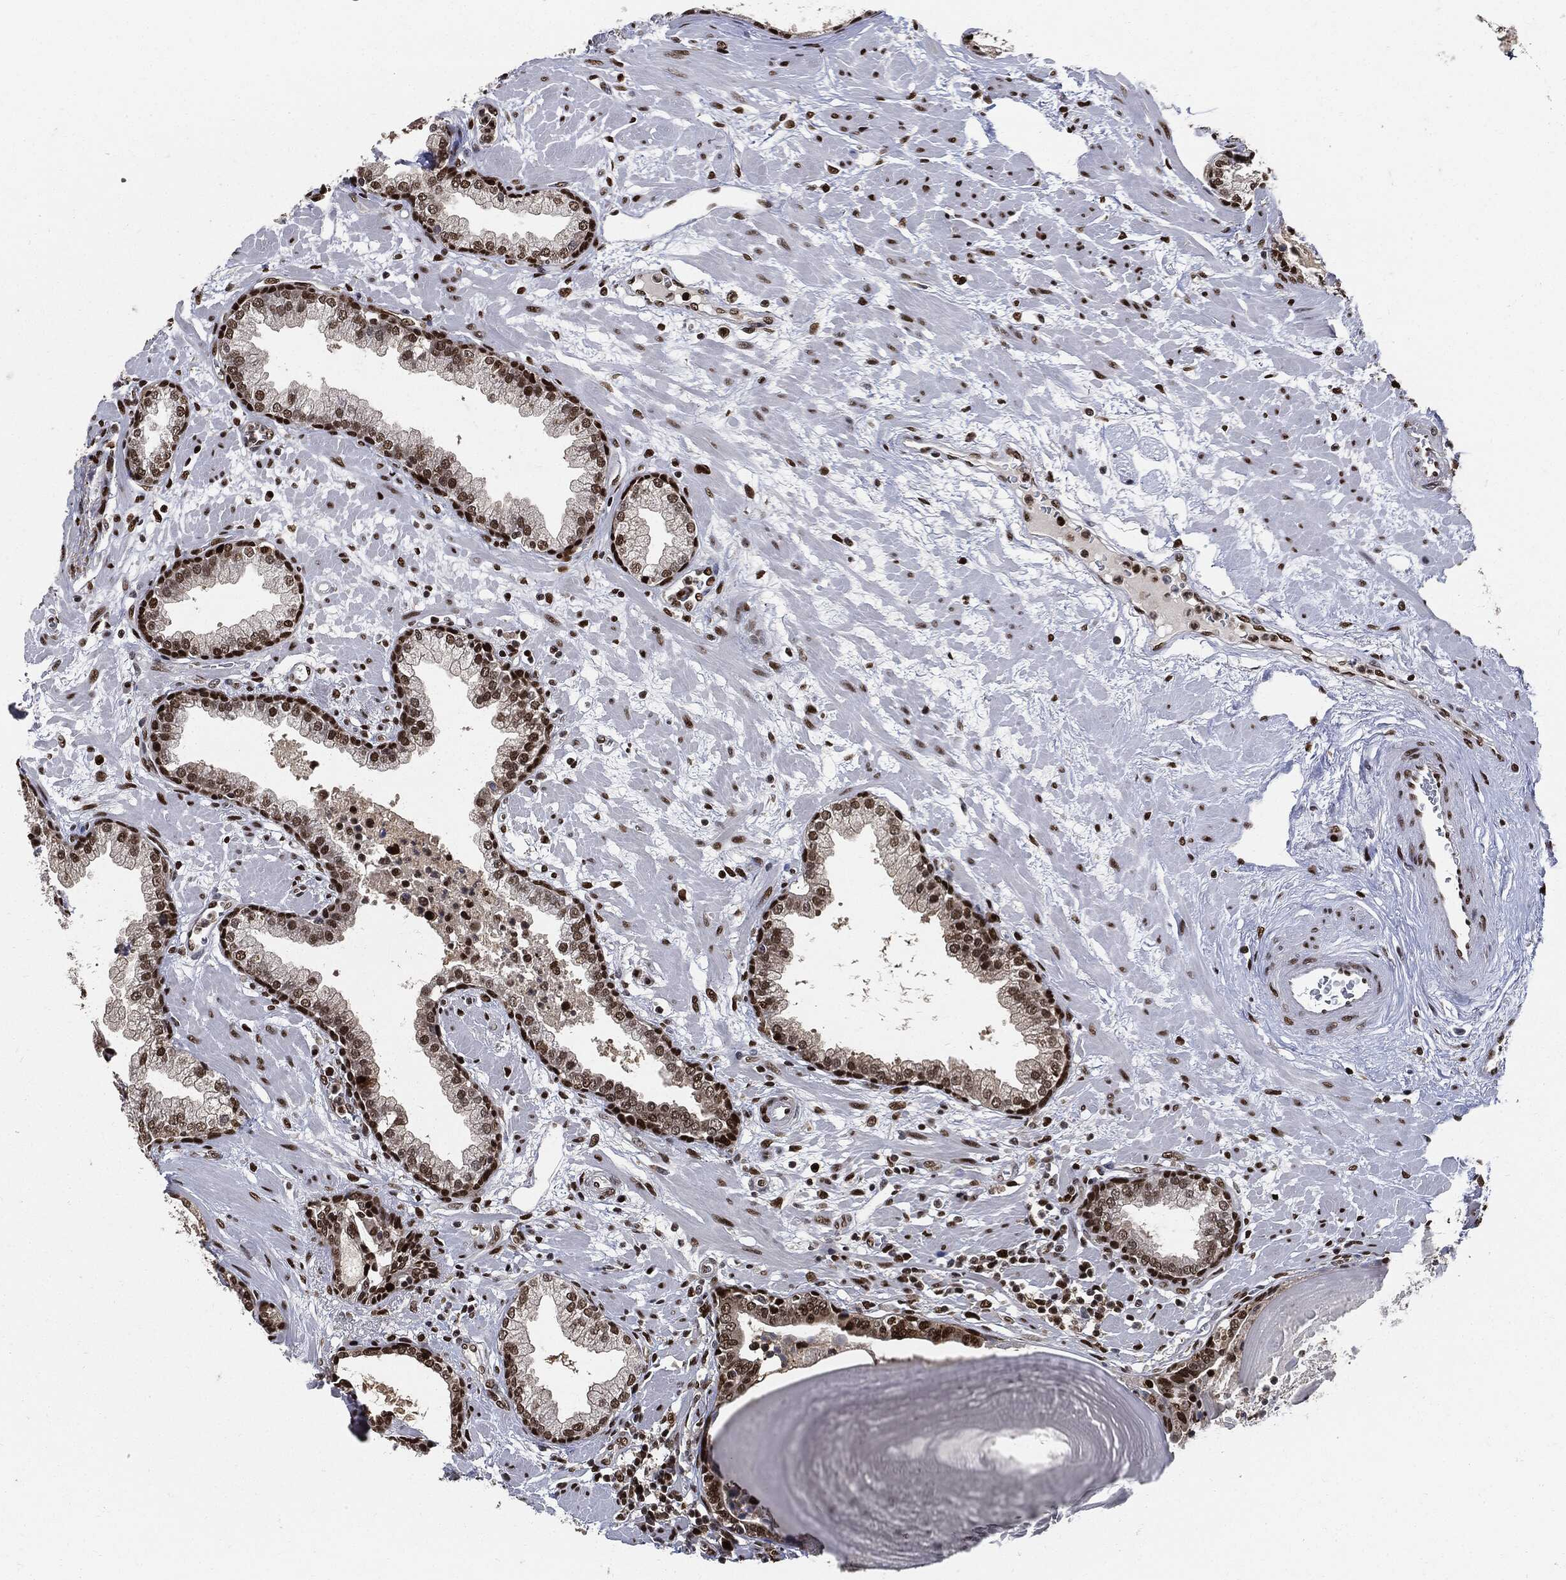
{"staining": {"intensity": "strong", "quantity": ">75%", "location": "nuclear"}, "tissue": "prostate", "cell_type": "Glandular cells", "image_type": "normal", "snomed": [{"axis": "morphology", "description": "Normal tissue, NOS"}, {"axis": "topography", "description": "Prostate"}], "caption": "Immunohistochemical staining of benign prostate reveals >75% levels of strong nuclear protein positivity in approximately >75% of glandular cells.", "gene": "PCNA", "patient": {"sex": "male", "age": 63}}